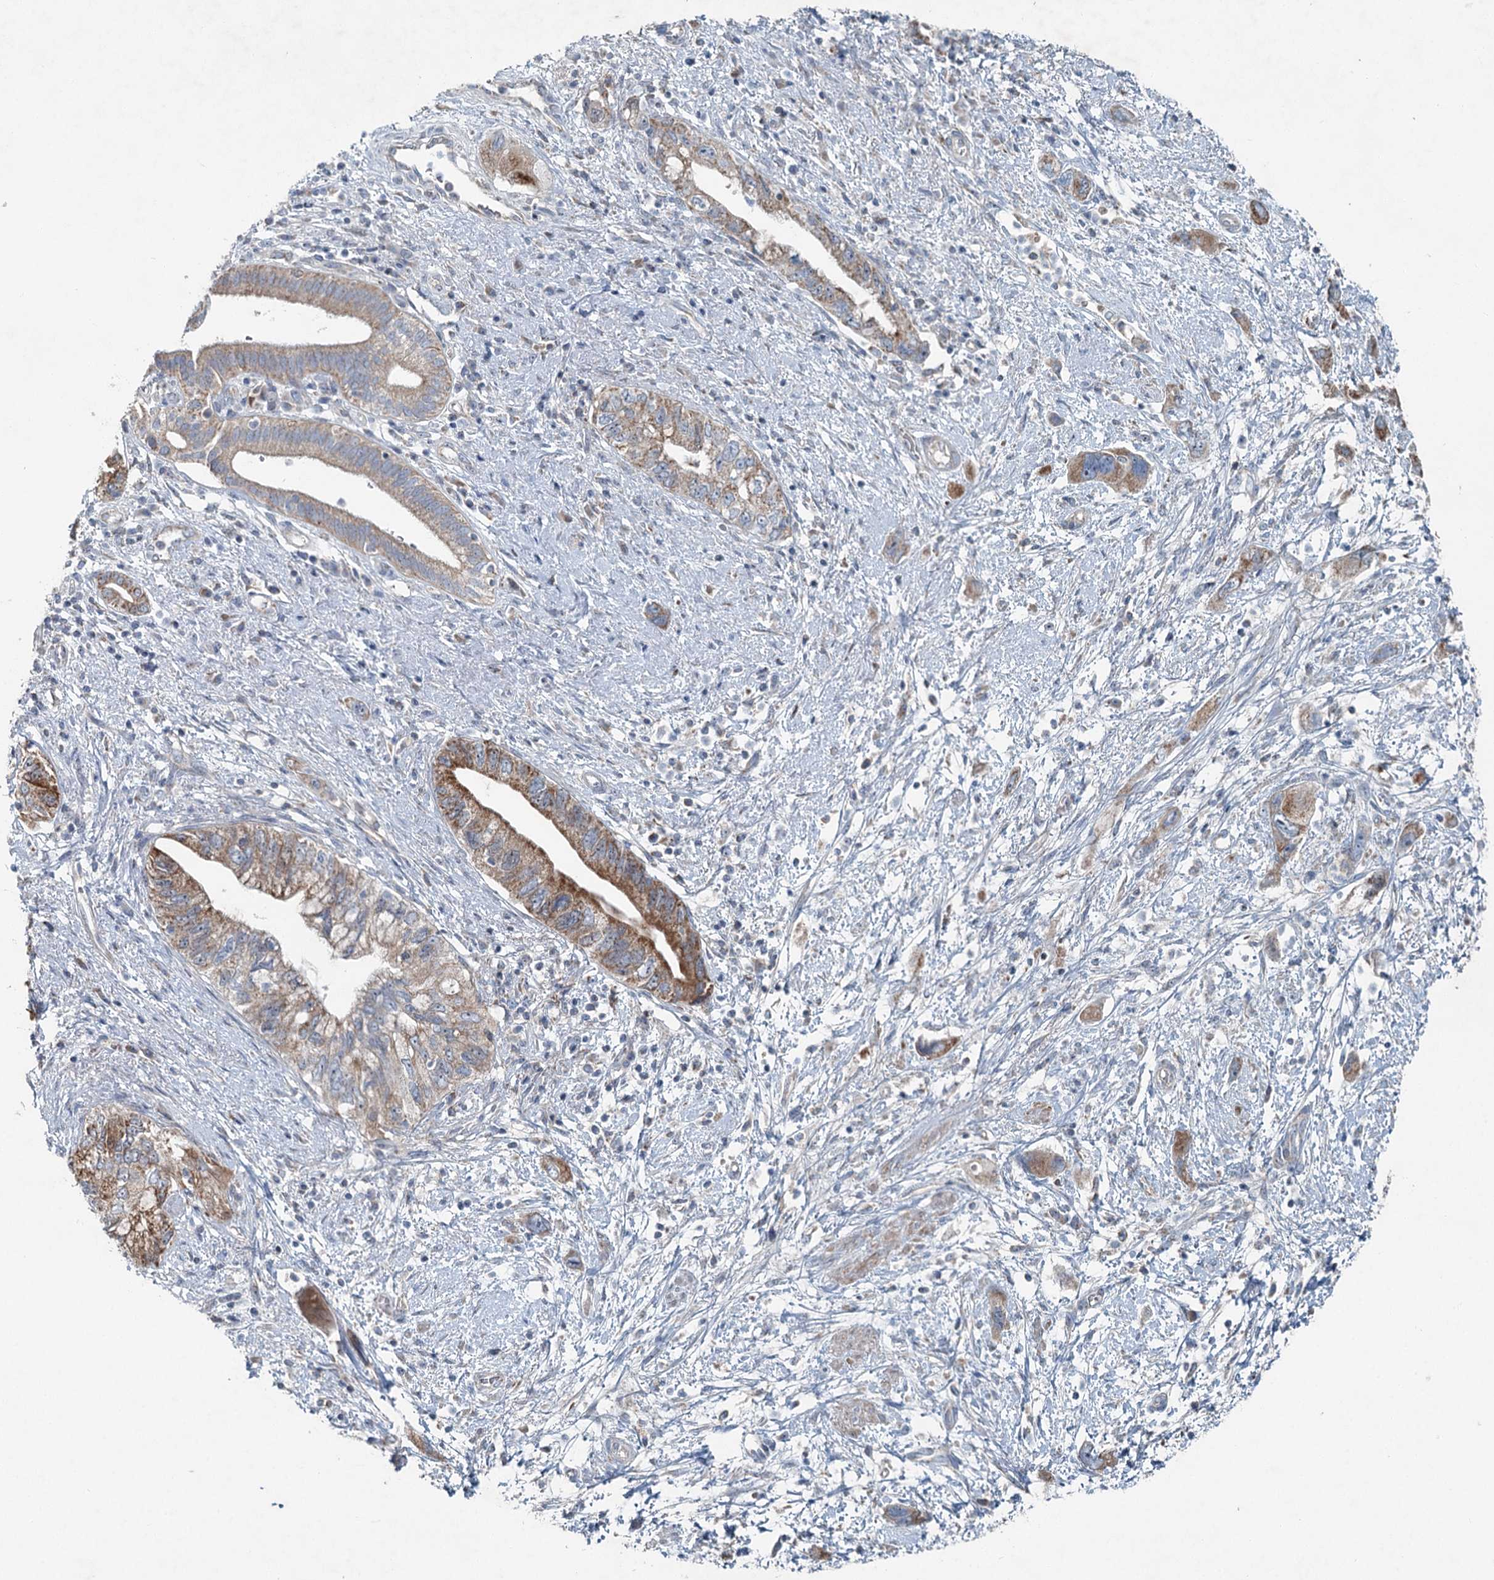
{"staining": {"intensity": "moderate", "quantity": ">75%", "location": "cytoplasmic/membranous"}, "tissue": "pancreatic cancer", "cell_type": "Tumor cells", "image_type": "cancer", "snomed": [{"axis": "morphology", "description": "Adenocarcinoma, NOS"}, {"axis": "topography", "description": "Pancreas"}], "caption": "High-magnification brightfield microscopy of pancreatic adenocarcinoma stained with DAB (3,3'-diaminobenzidine) (brown) and counterstained with hematoxylin (blue). tumor cells exhibit moderate cytoplasmic/membranous expression is seen in approximately>75% of cells. Nuclei are stained in blue.", "gene": "CHCHD5", "patient": {"sex": "female", "age": 73}}